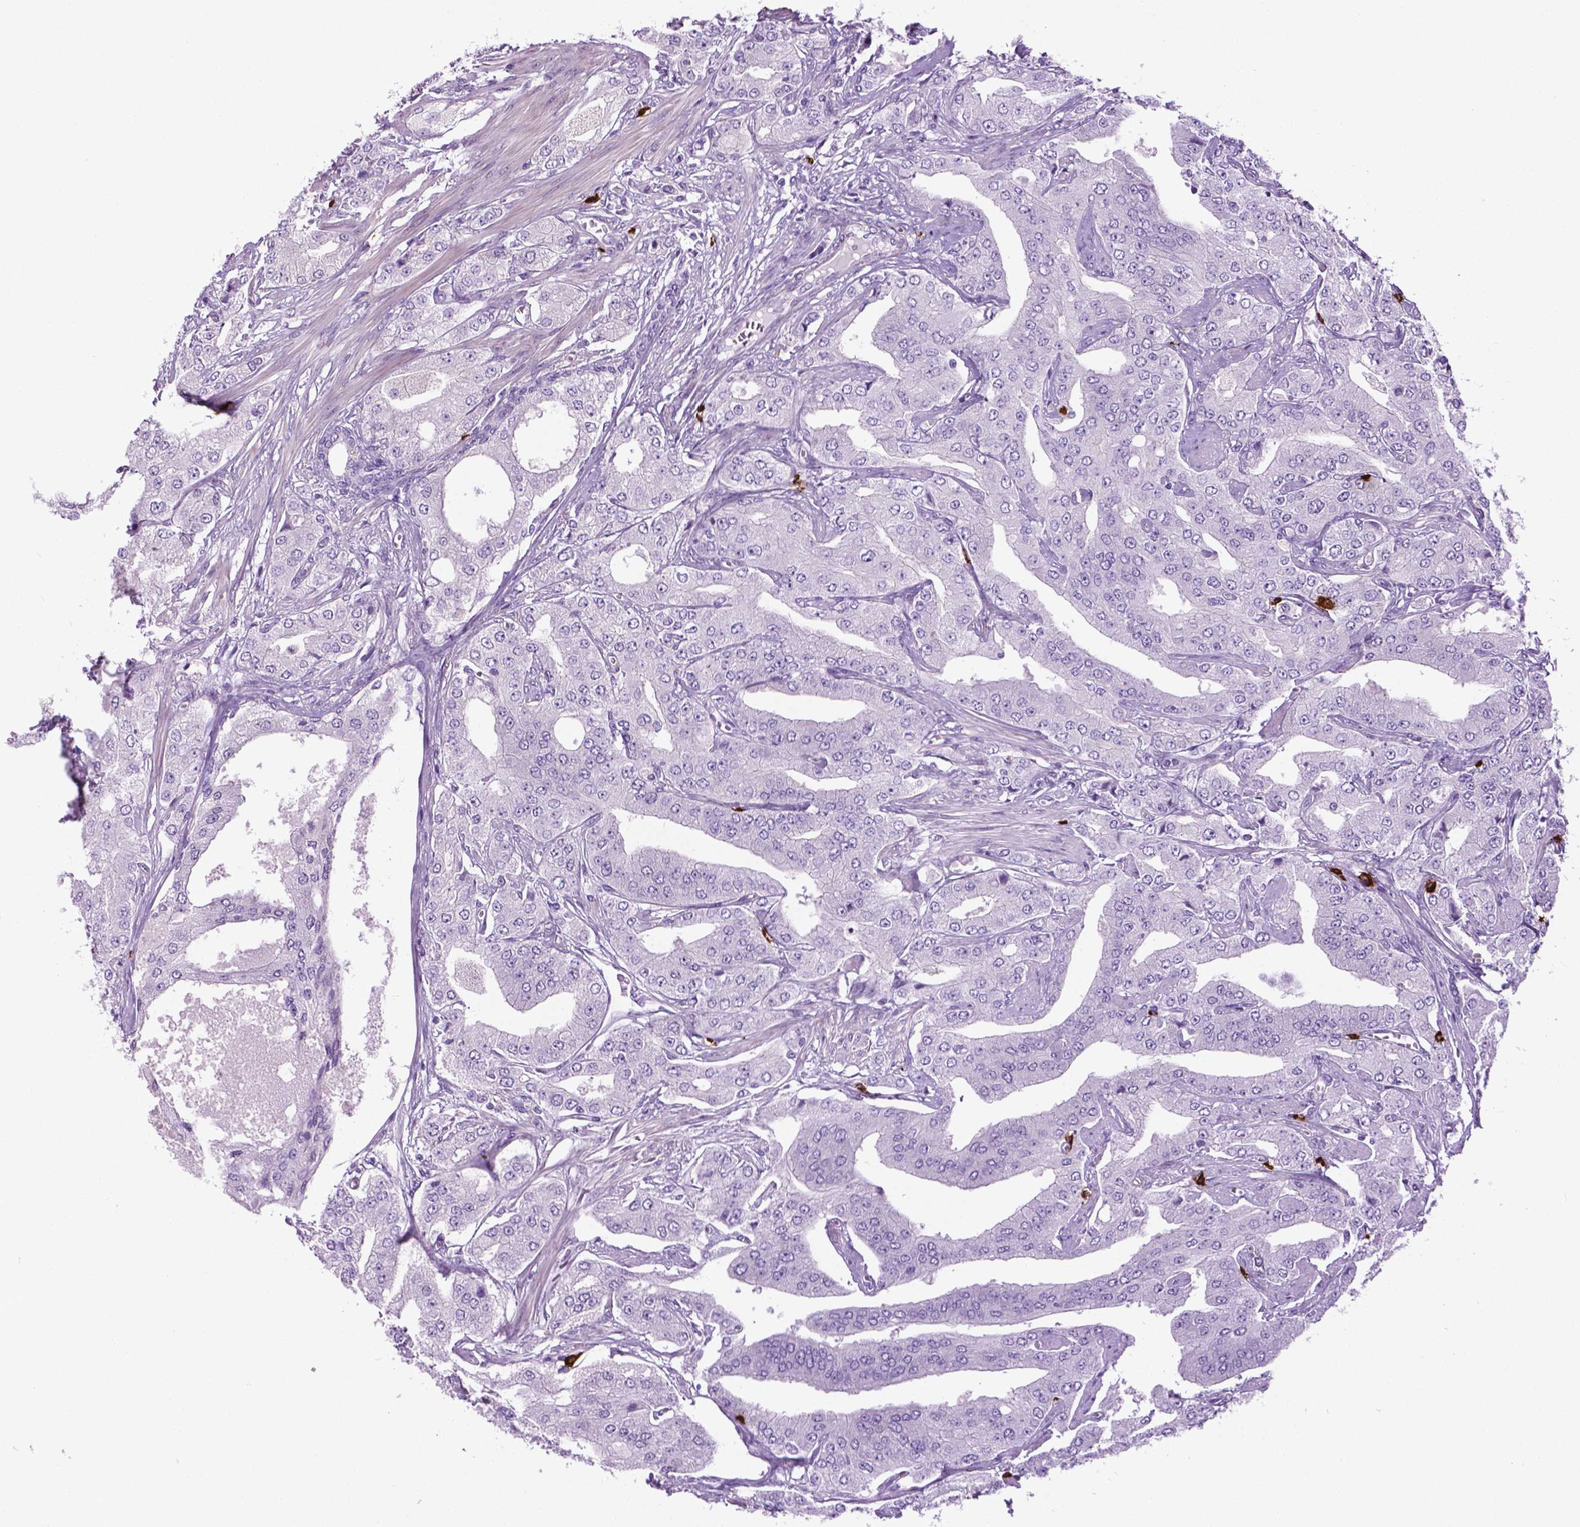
{"staining": {"intensity": "negative", "quantity": "none", "location": "none"}, "tissue": "prostate cancer", "cell_type": "Tumor cells", "image_type": "cancer", "snomed": [{"axis": "morphology", "description": "Adenocarcinoma, Low grade"}, {"axis": "topography", "description": "Prostate"}], "caption": "There is no significant expression in tumor cells of prostate adenocarcinoma (low-grade).", "gene": "SPECC1L", "patient": {"sex": "male", "age": 60}}